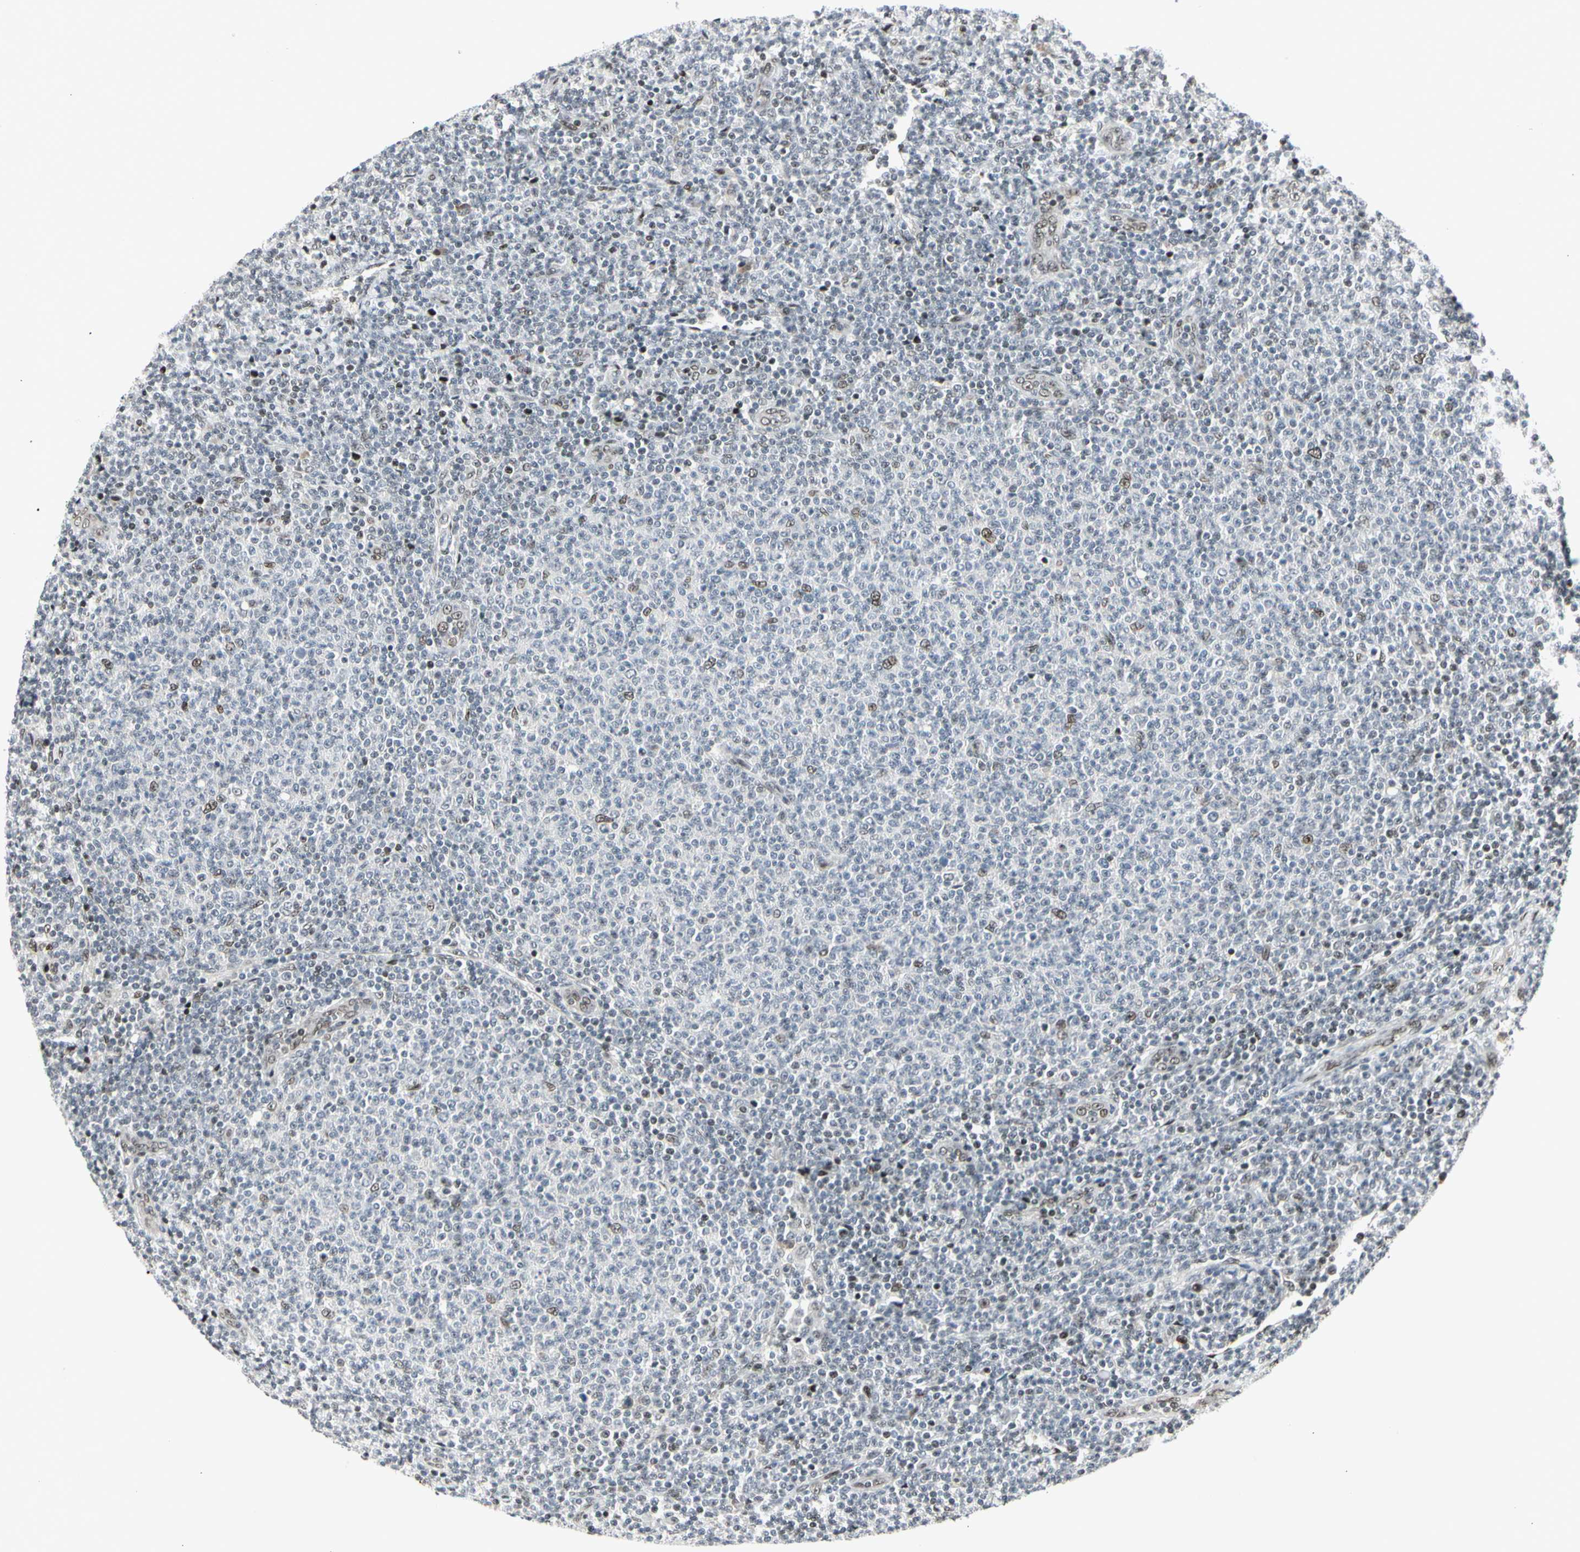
{"staining": {"intensity": "moderate", "quantity": "<25%", "location": "nuclear"}, "tissue": "lymphoma", "cell_type": "Tumor cells", "image_type": "cancer", "snomed": [{"axis": "morphology", "description": "Malignant lymphoma, non-Hodgkin's type, Low grade"}, {"axis": "topography", "description": "Lymph node"}], "caption": "Protein positivity by immunohistochemistry exhibits moderate nuclear staining in about <25% of tumor cells in lymphoma. Nuclei are stained in blue.", "gene": "FOXJ2", "patient": {"sex": "male", "age": 66}}